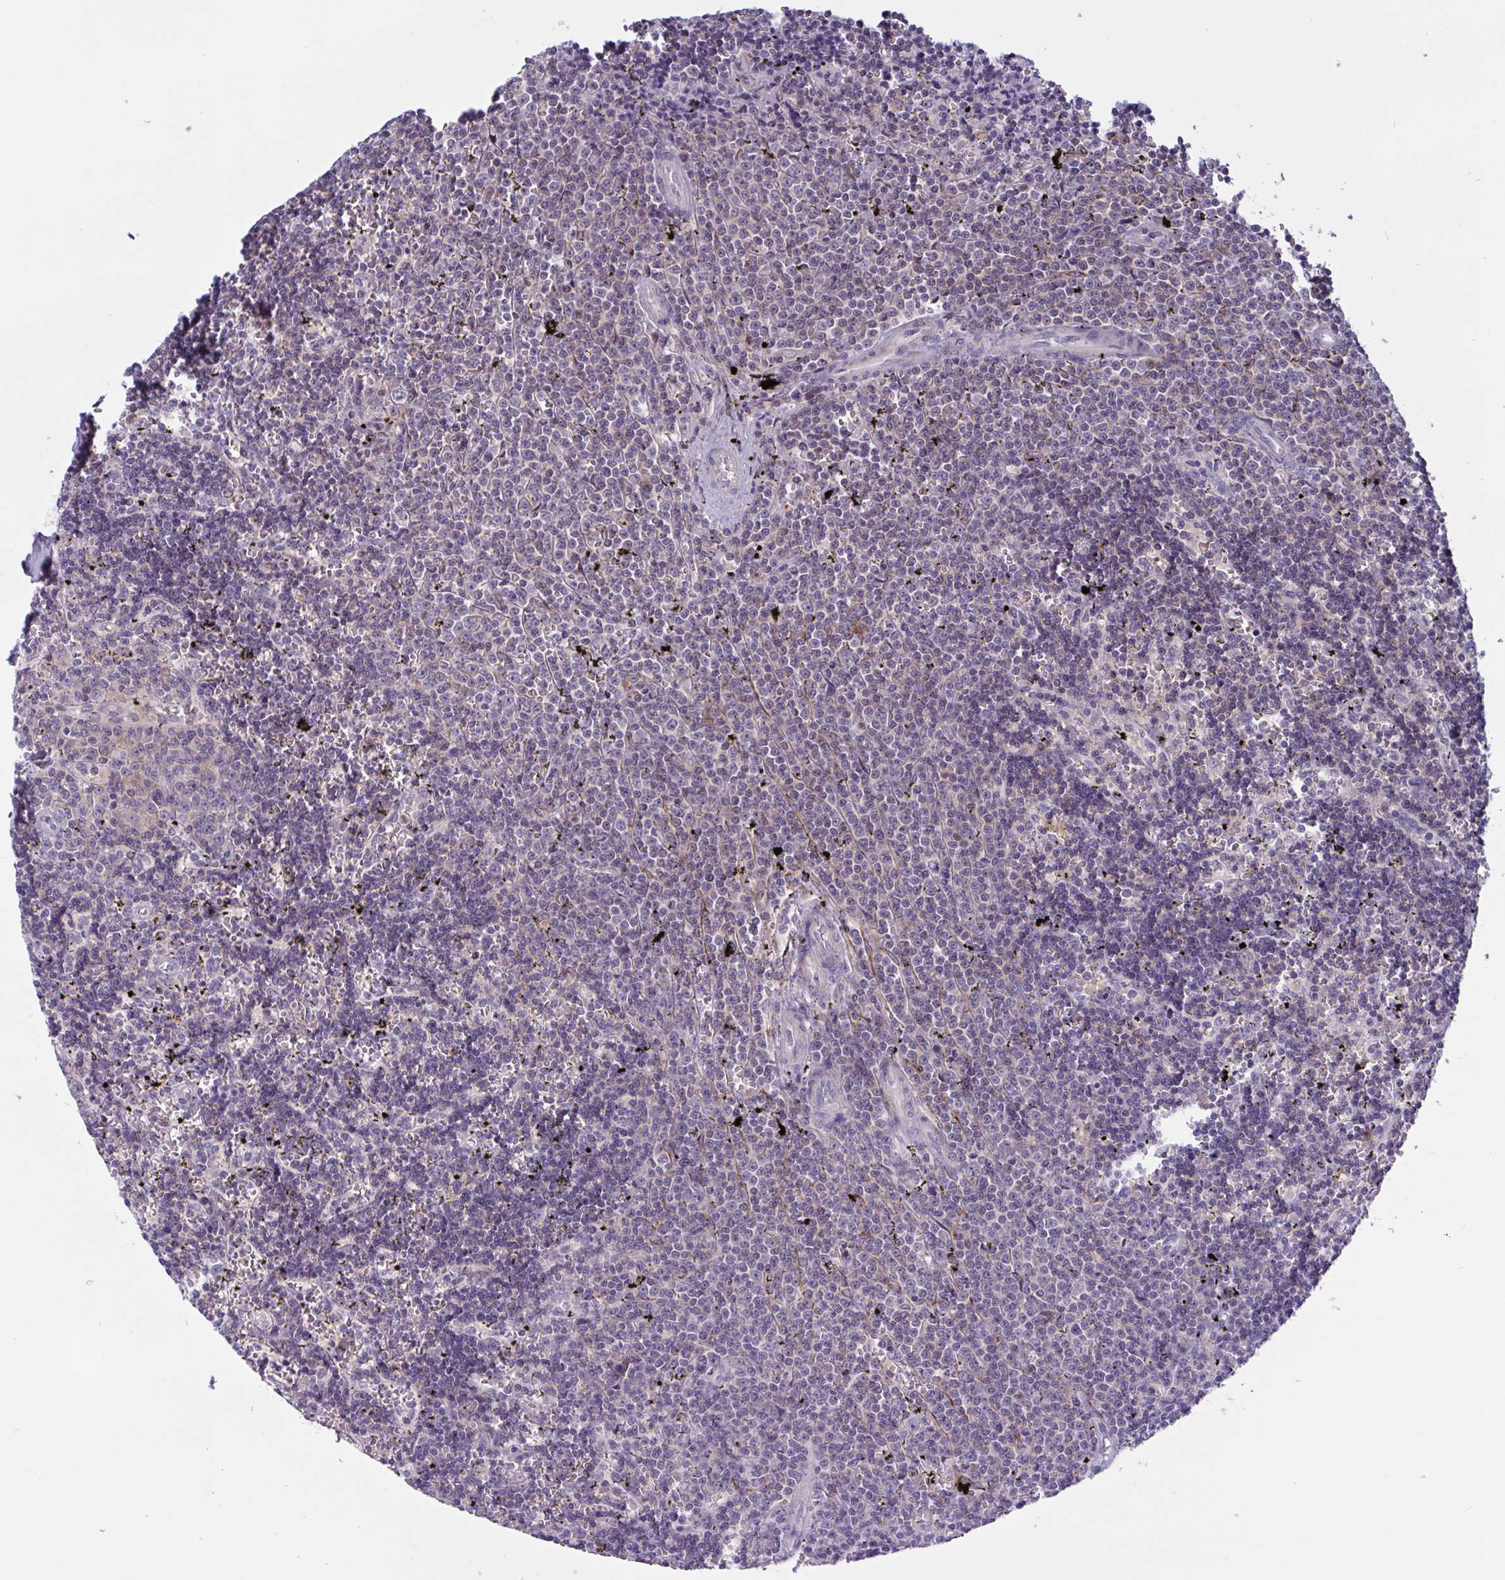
{"staining": {"intensity": "negative", "quantity": "none", "location": "none"}, "tissue": "lymphoma", "cell_type": "Tumor cells", "image_type": "cancer", "snomed": [{"axis": "morphology", "description": "Malignant lymphoma, non-Hodgkin's type, Low grade"}, {"axis": "topography", "description": "Spleen"}], "caption": "IHC histopathology image of human low-grade malignant lymphoma, non-Hodgkin's type stained for a protein (brown), which reveals no expression in tumor cells. Brightfield microscopy of immunohistochemistry stained with DAB (brown) and hematoxylin (blue), captured at high magnification.", "gene": "TANK", "patient": {"sex": "male", "age": 60}}